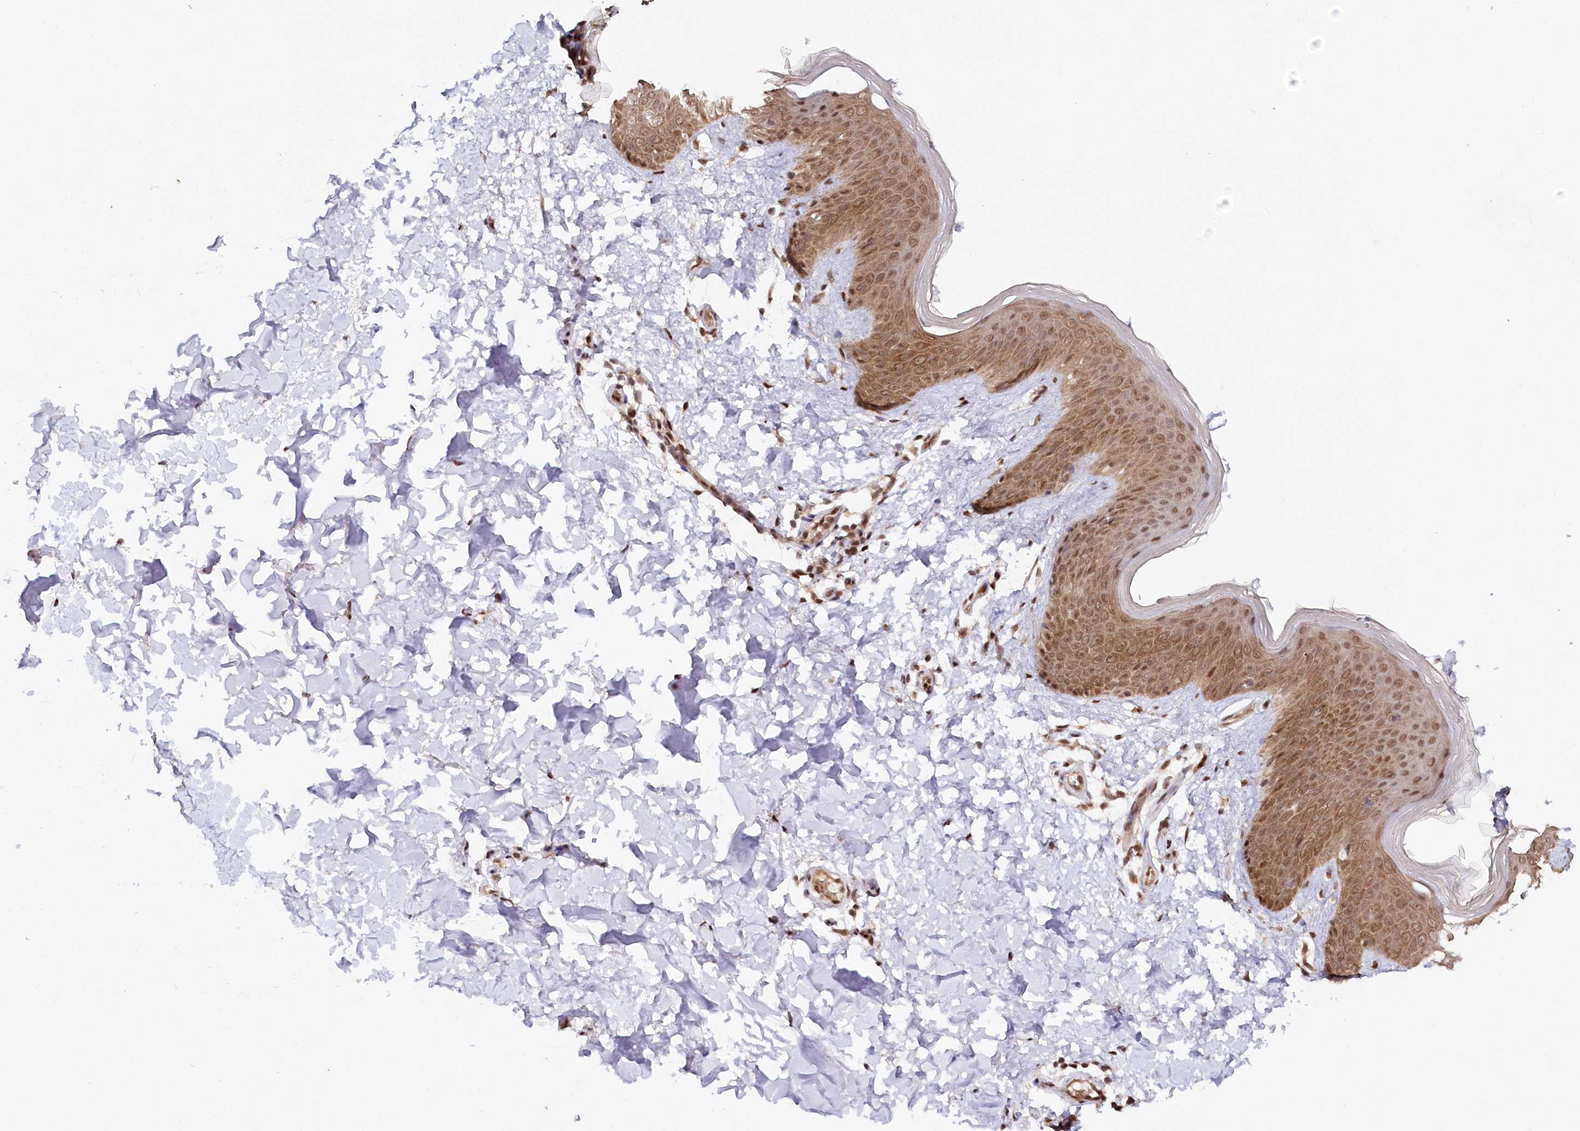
{"staining": {"intensity": "moderate", "quantity": ">75%", "location": "cytoplasmic/membranous,nuclear"}, "tissue": "skin", "cell_type": "Fibroblasts", "image_type": "normal", "snomed": [{"axis": "morphology", "description": "Normal tissue, NOS"}, {"axis": "topography", "description": "Skin"}], "caption": "Skin stained for a protein demonstrates moderate cytoplasmic/membranous,nuclear positivity in fibroblasts. (DAB (3,3'-diaminobenzidine) IHC with brightfield microscopy, high magnification).", "gene": "CCDC65", "patient": {"sex": "male", "age": 36}}